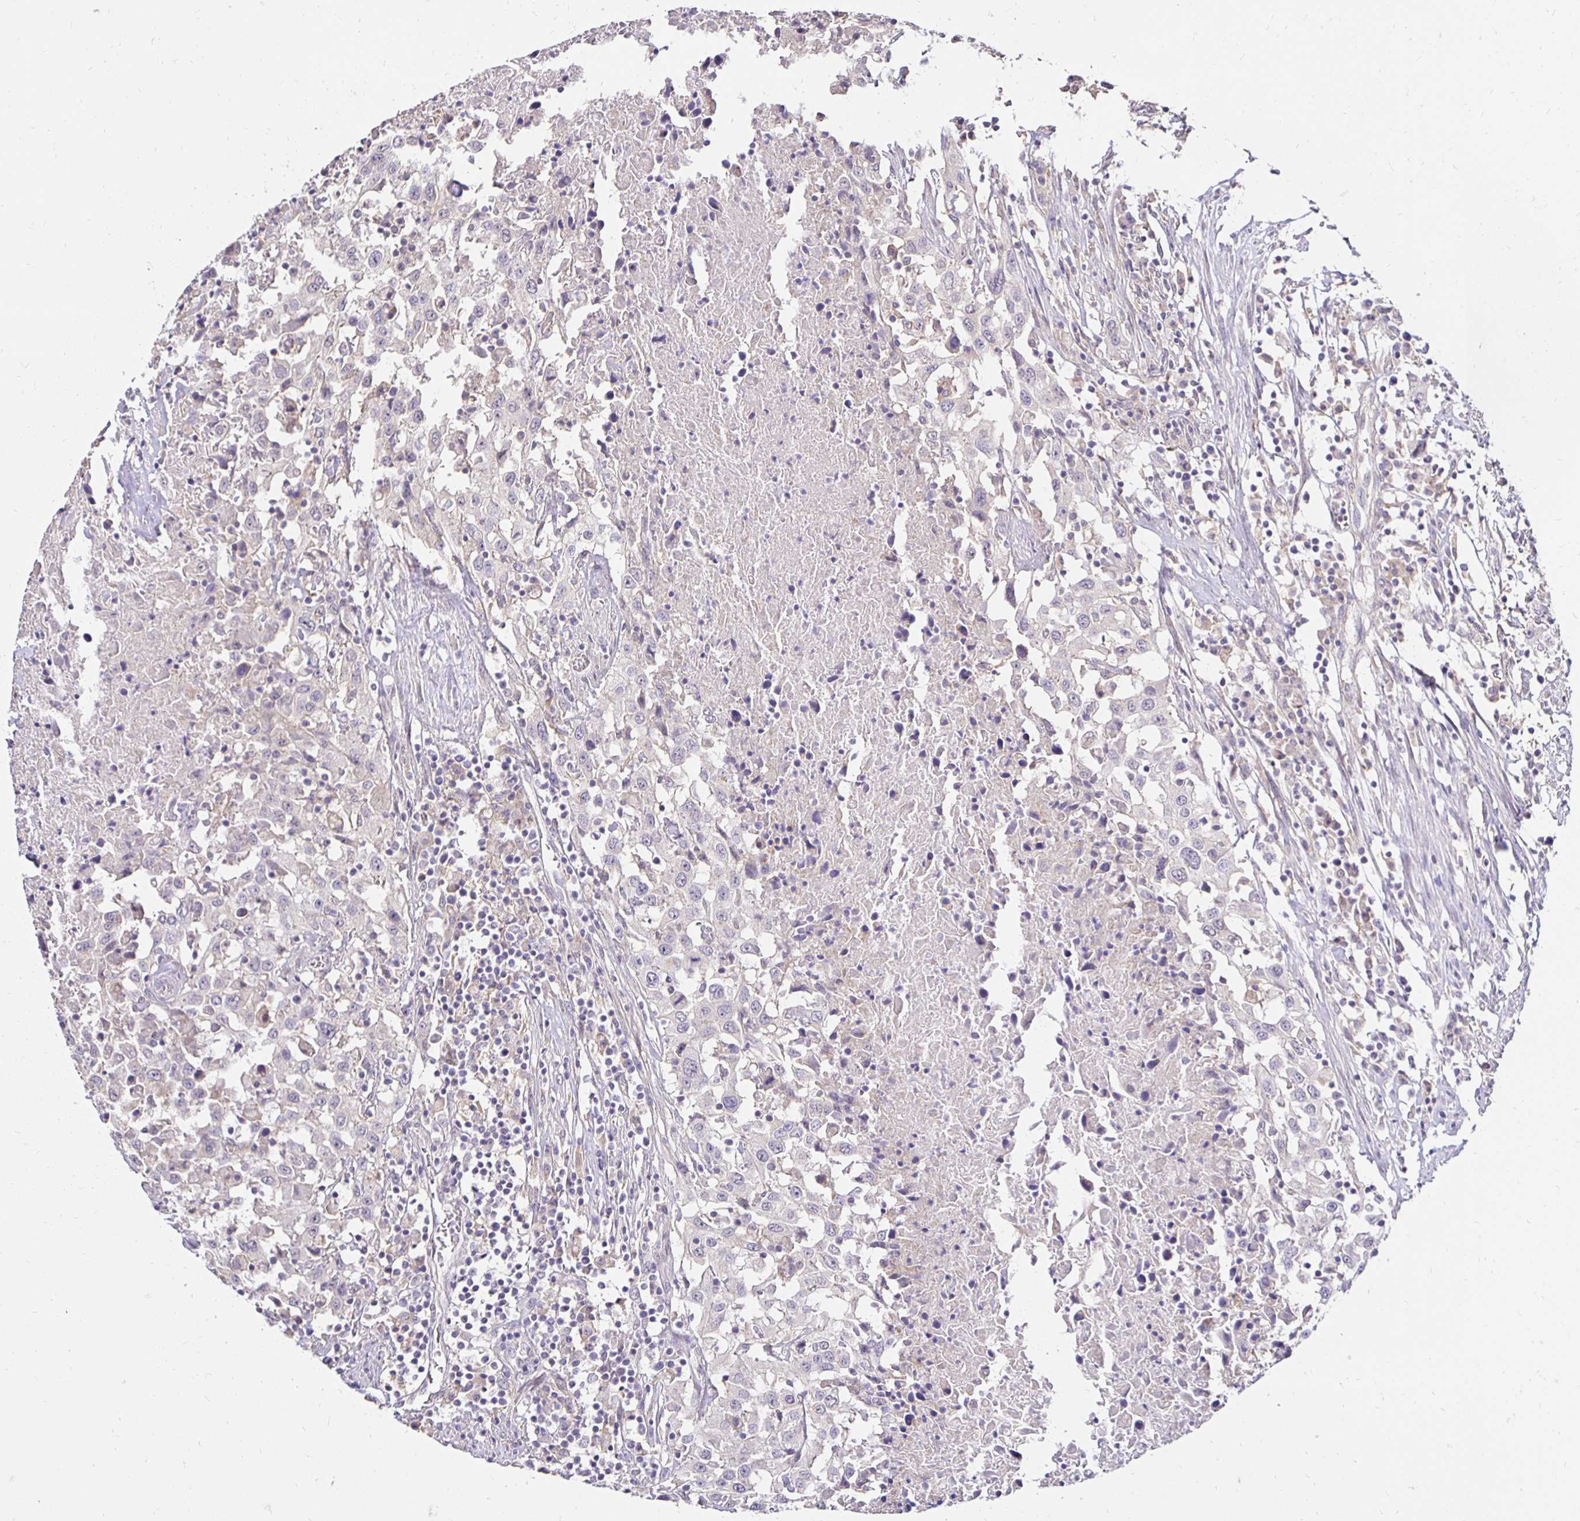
{"staining": {"intensity": "negative", "quantity": "none", "location": "none"}, "tissue": "urothelial cancer", "cell_type": "Tumor cells", "image_type": "cancer", "snomed": [{"axis": "morphology", "description": "Urothelial carcinoma, High grade"}, {"axis": "topography", "description": "Urinary bladder"}], "caption": "Tumor cells are negative for protein expression in human urothelial carcinoma (high-grade). (Stains: DAB IHC with hematoxylin counter stain, Microscopy: brightfield microscopy at high magnification).", "gene": "PNPLA3", "patient": {"sex": "male", "age": 61}}